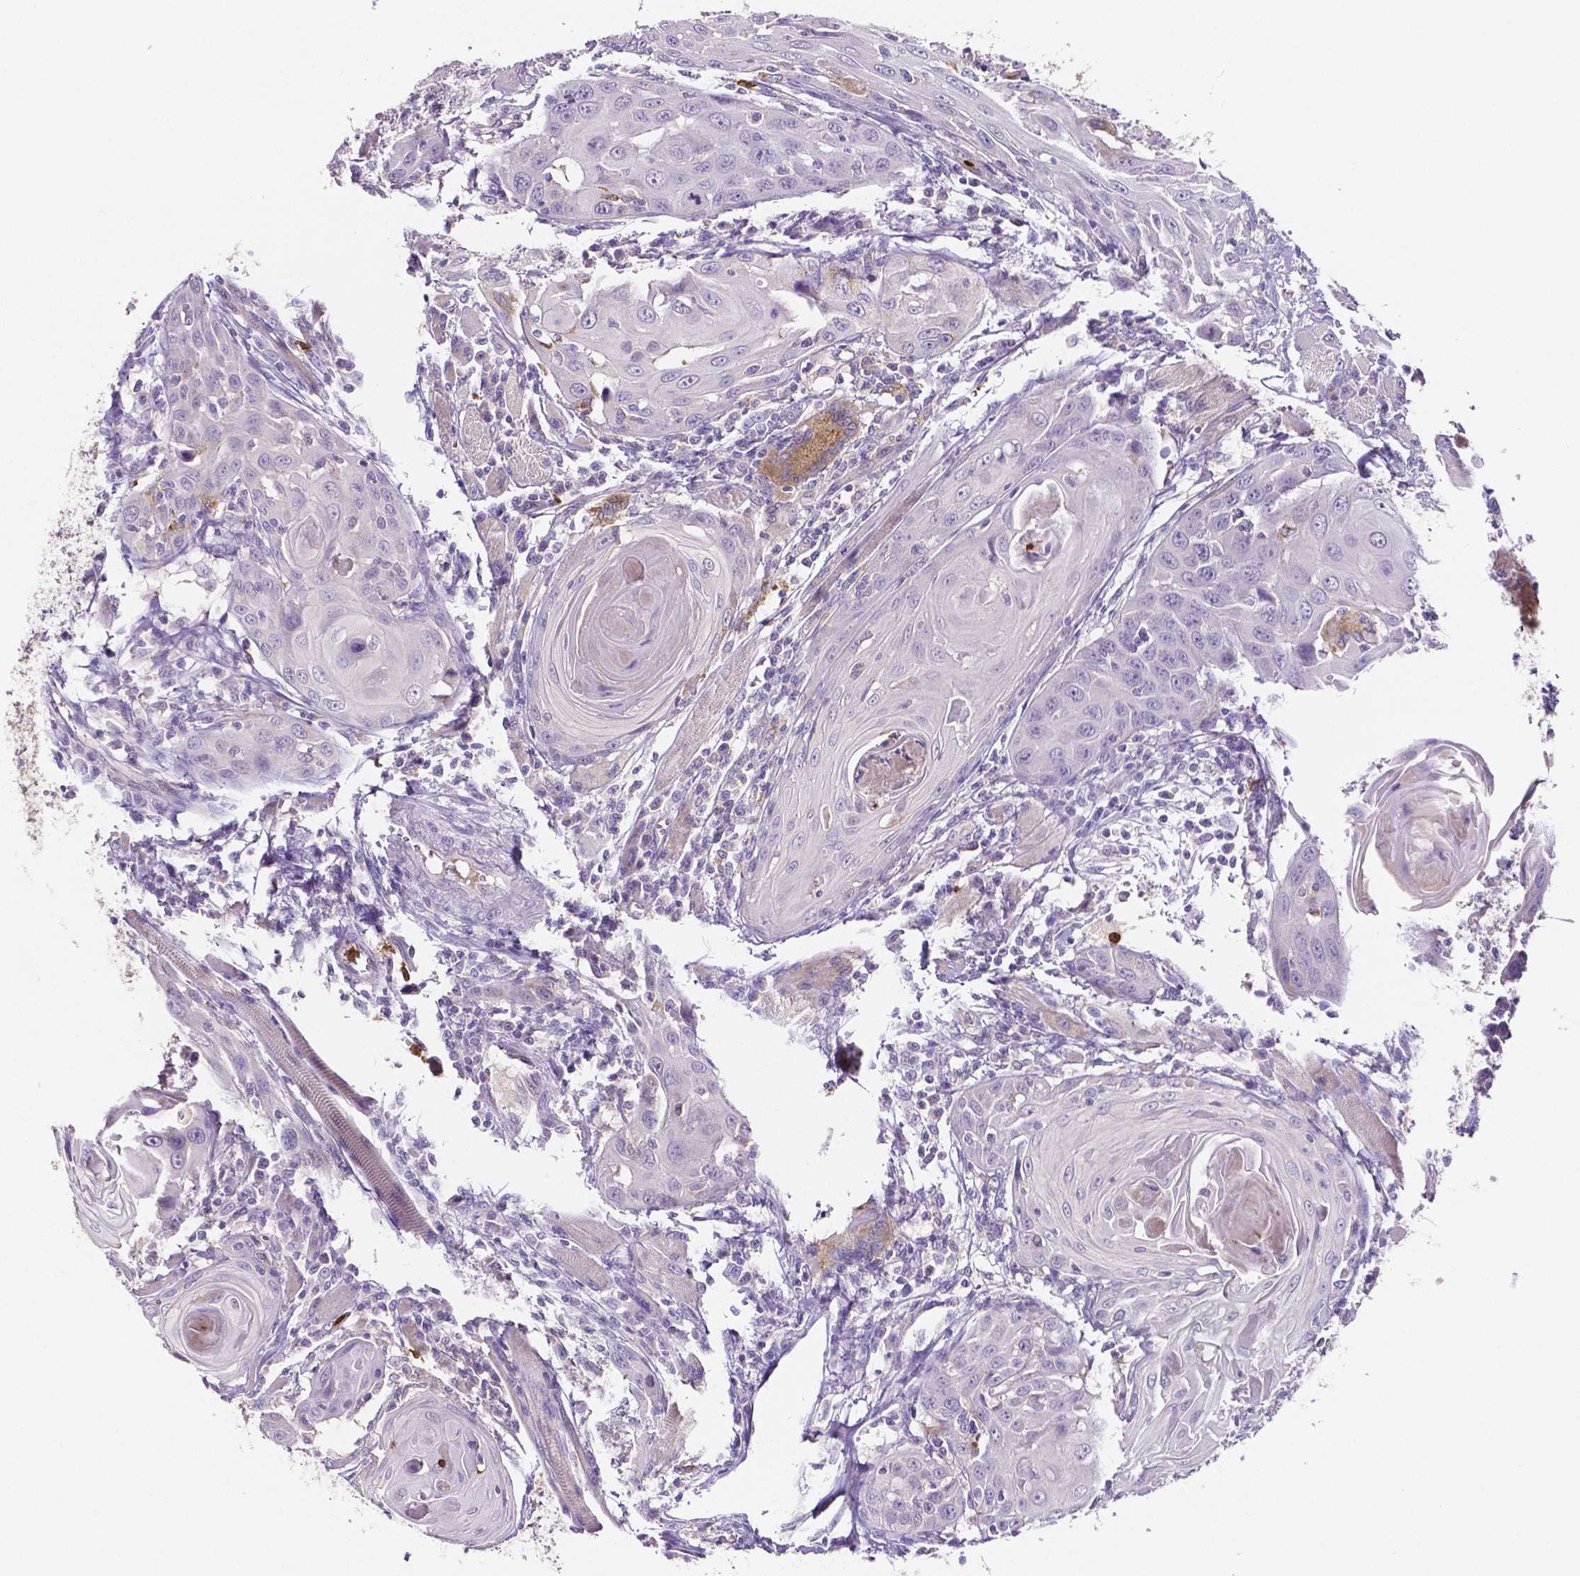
{"staining": {"intensity": "negative", "quantity": "none", "location": "none"}, "tissue": "head and neck cancer", "cell_type": "Tumor cells", "image_type": "cancer", "snomed": [{"axis": "morphology", "description": "Squamous cell carcinoma, NOS"}, {"axis": "topography", "description": "Head-Neck"}], "caption": "This image is of squamous cell carcinoma (head and neck) stained with immunohistochemistry (IHC) to label a protein in brown with the nuclei are counter-stained blue. There is no staining in tumor cells. (Stains: DAB (3,3'-diaminobenzidine) immunohistochemistry (IHC) with hematoxylin counter stain, Microscopy: brightfield microscopy at high magnification).", "gene": "MMP9", "patient": {"sex": "female", "age": 80}}